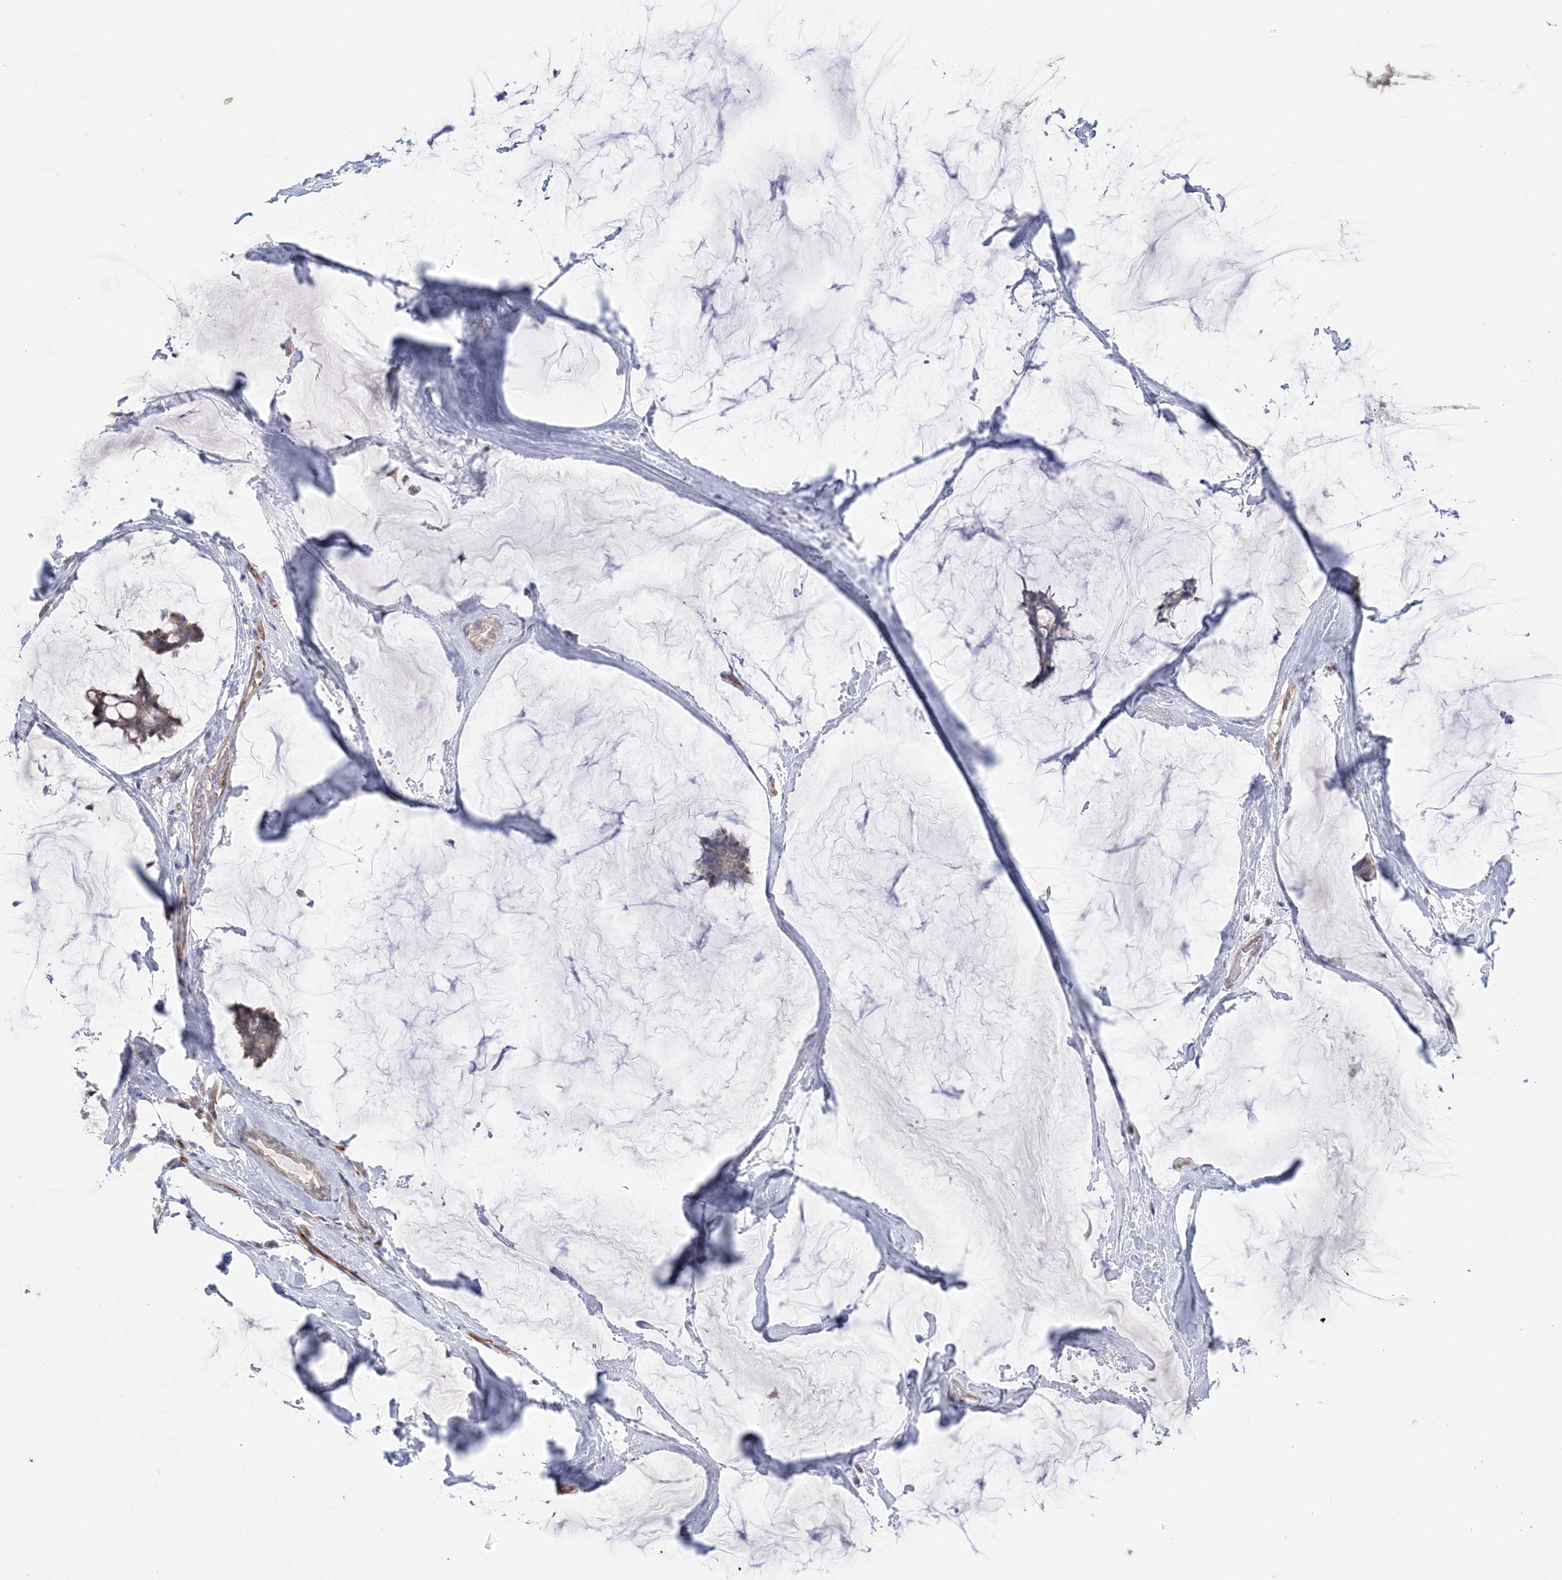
{"staining": {"intensity": "moderate", "quantity": ">75%", "location": "cytoplasmic/membranous"}, "tissue": "breast cancer", "cell_type": "Tumor cells", "image_type": "cancer", "snomed": [{"axis": "morphology", "description": "Duct carcinoma"}, {"axis": "topography", "description": "Breast"}], "caption": "Brown immunohistochemical staining in breast cancer (infiltrating ductal carcinoma) reveals moderate cytoplasmic/membranous expression in about >75% of tumor cells.", "gene": "FARSB", "patient": {"sex": "female", "age": 93}}